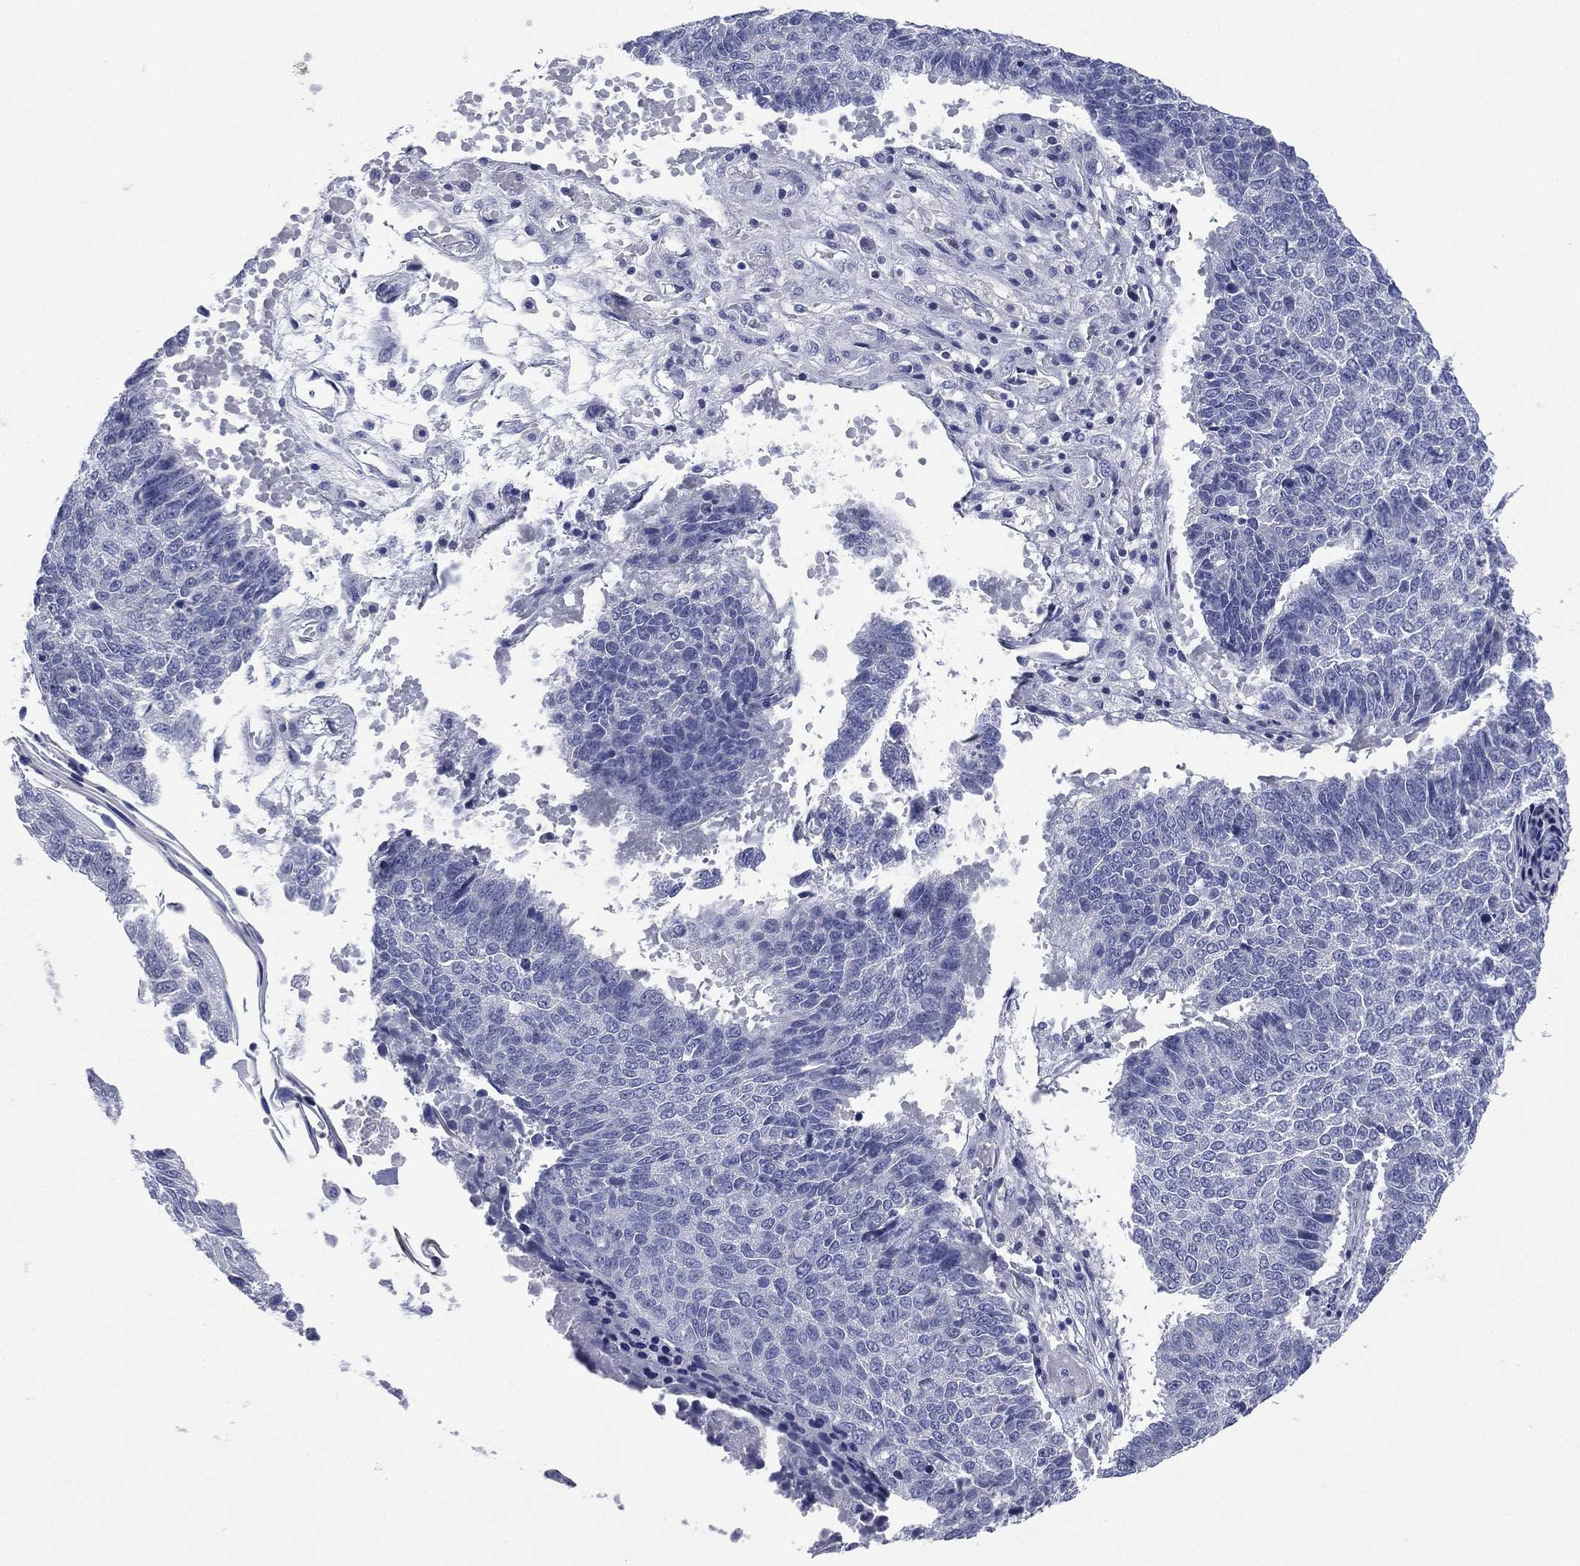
{"staining": {"intensity": "negative", "quantity": "none", "location": "none"}, "tissue": "lung cancer", "cell_type": "Tumor cells", "image_type": "cancer", "snomed": [{"axis": "morphology", "description": "Squamous cell carcinoma, NOS"}, {"axis": "topography", "description": "Lung"}], "caption": "Immunohistochemical staining of human squamous cell carcinoma (lung) demonstrates no significant staining in tumor cells.", "gene": "FCER2", "patient": {"sex": "male", "age": 73}}